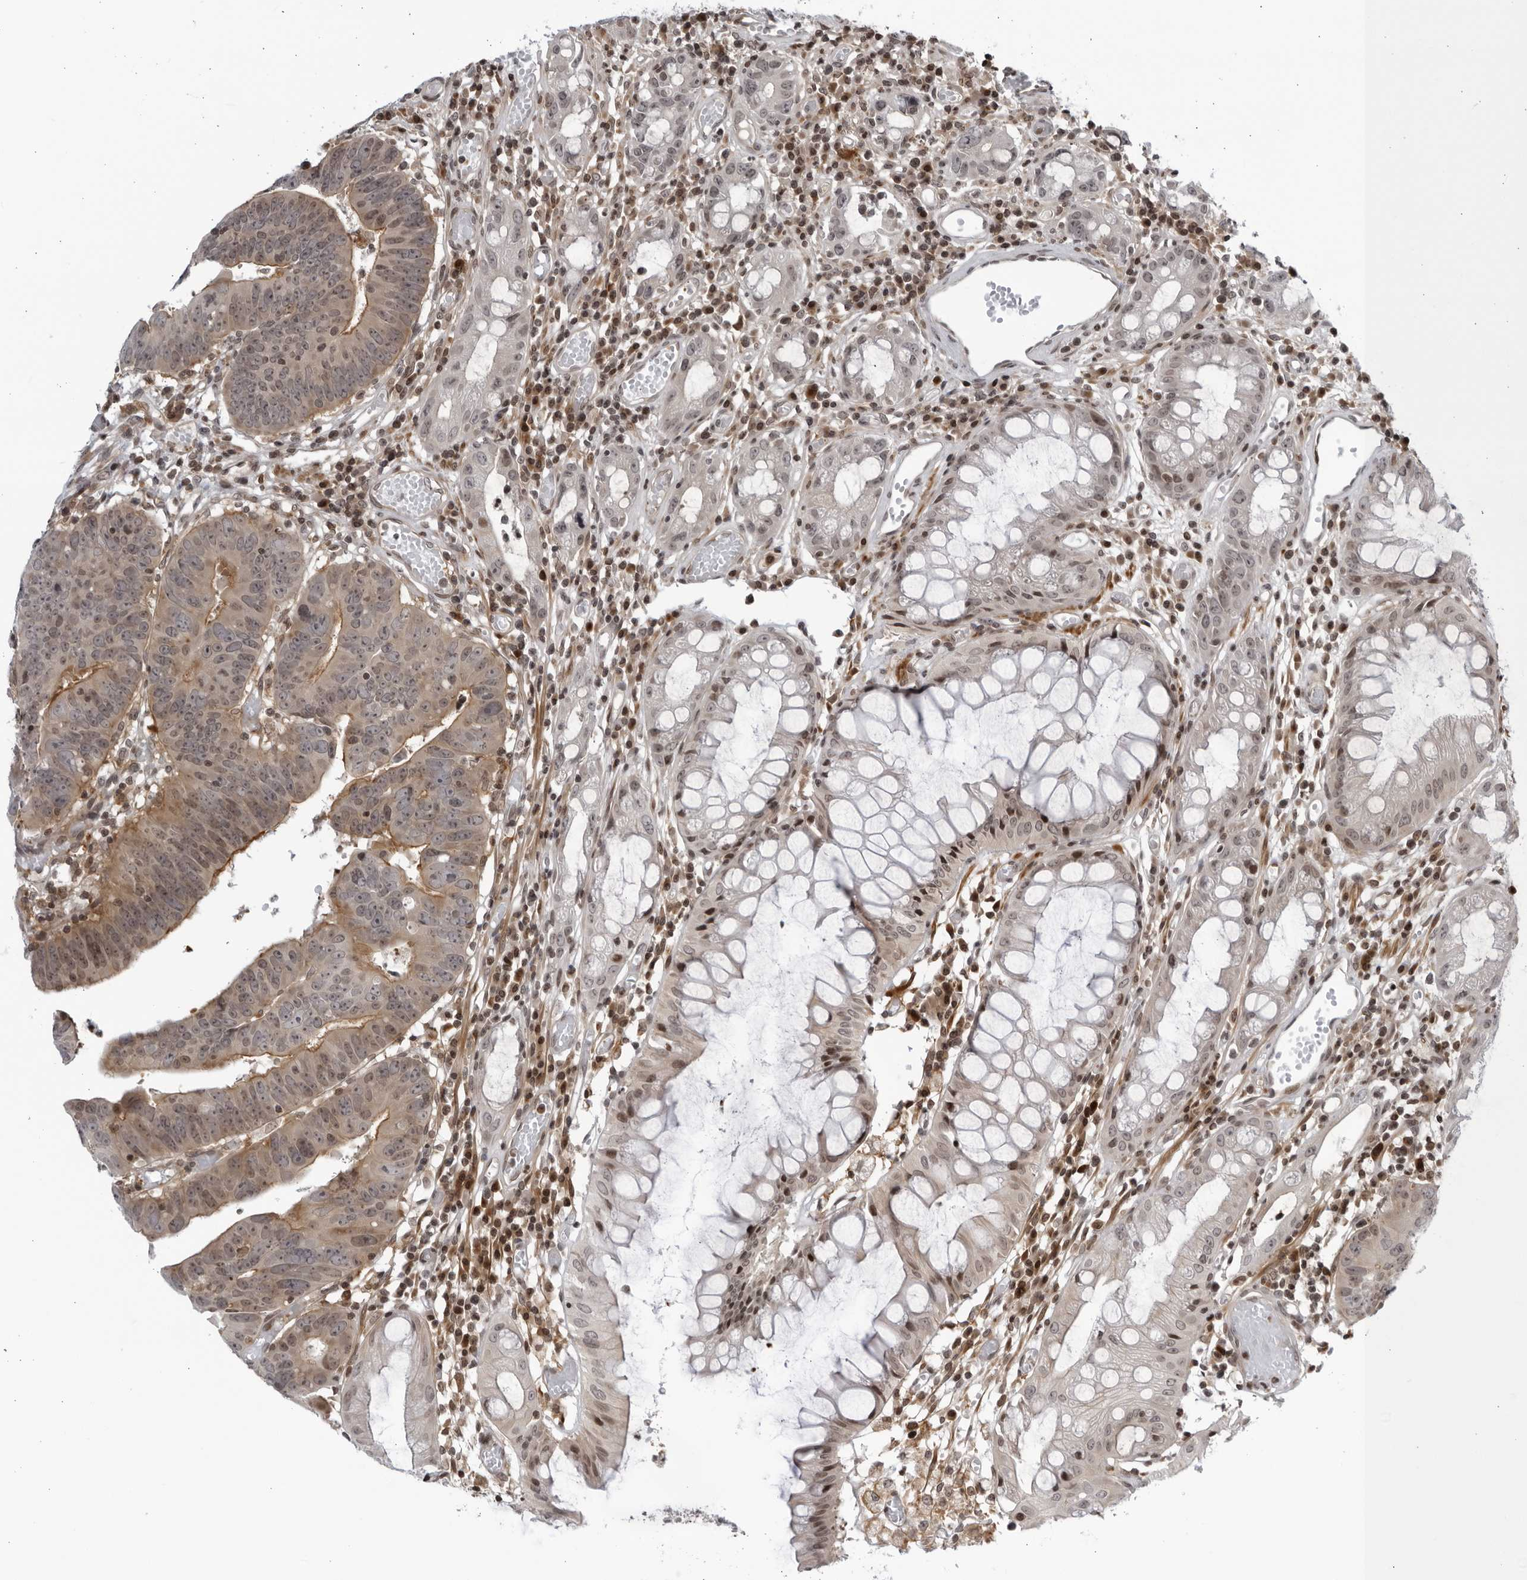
{"staining": {"intensity": "weak", "quantity": ">75%", "location": "cytoplasmic/membranous,nuclear"}, "tissue": "colorectal cancer", "cell_type": "Tumor cells", "image_type": "cancer", "snomed": [{"axis": "morphology", "description": "Adenocarcinoma, NOS"}, {"axis": "topography", "description": "Rectum"}], "caption": "Immunohistochemistry image of human colorectal cancer stained for a protein (brown), which demonstrates low levels of weak cytoplasmic/membranous and nuclear positivity in approximately >75% of tumor cells.", "gene": "DTL", "patient": {"sex": "female", "age": 65}}